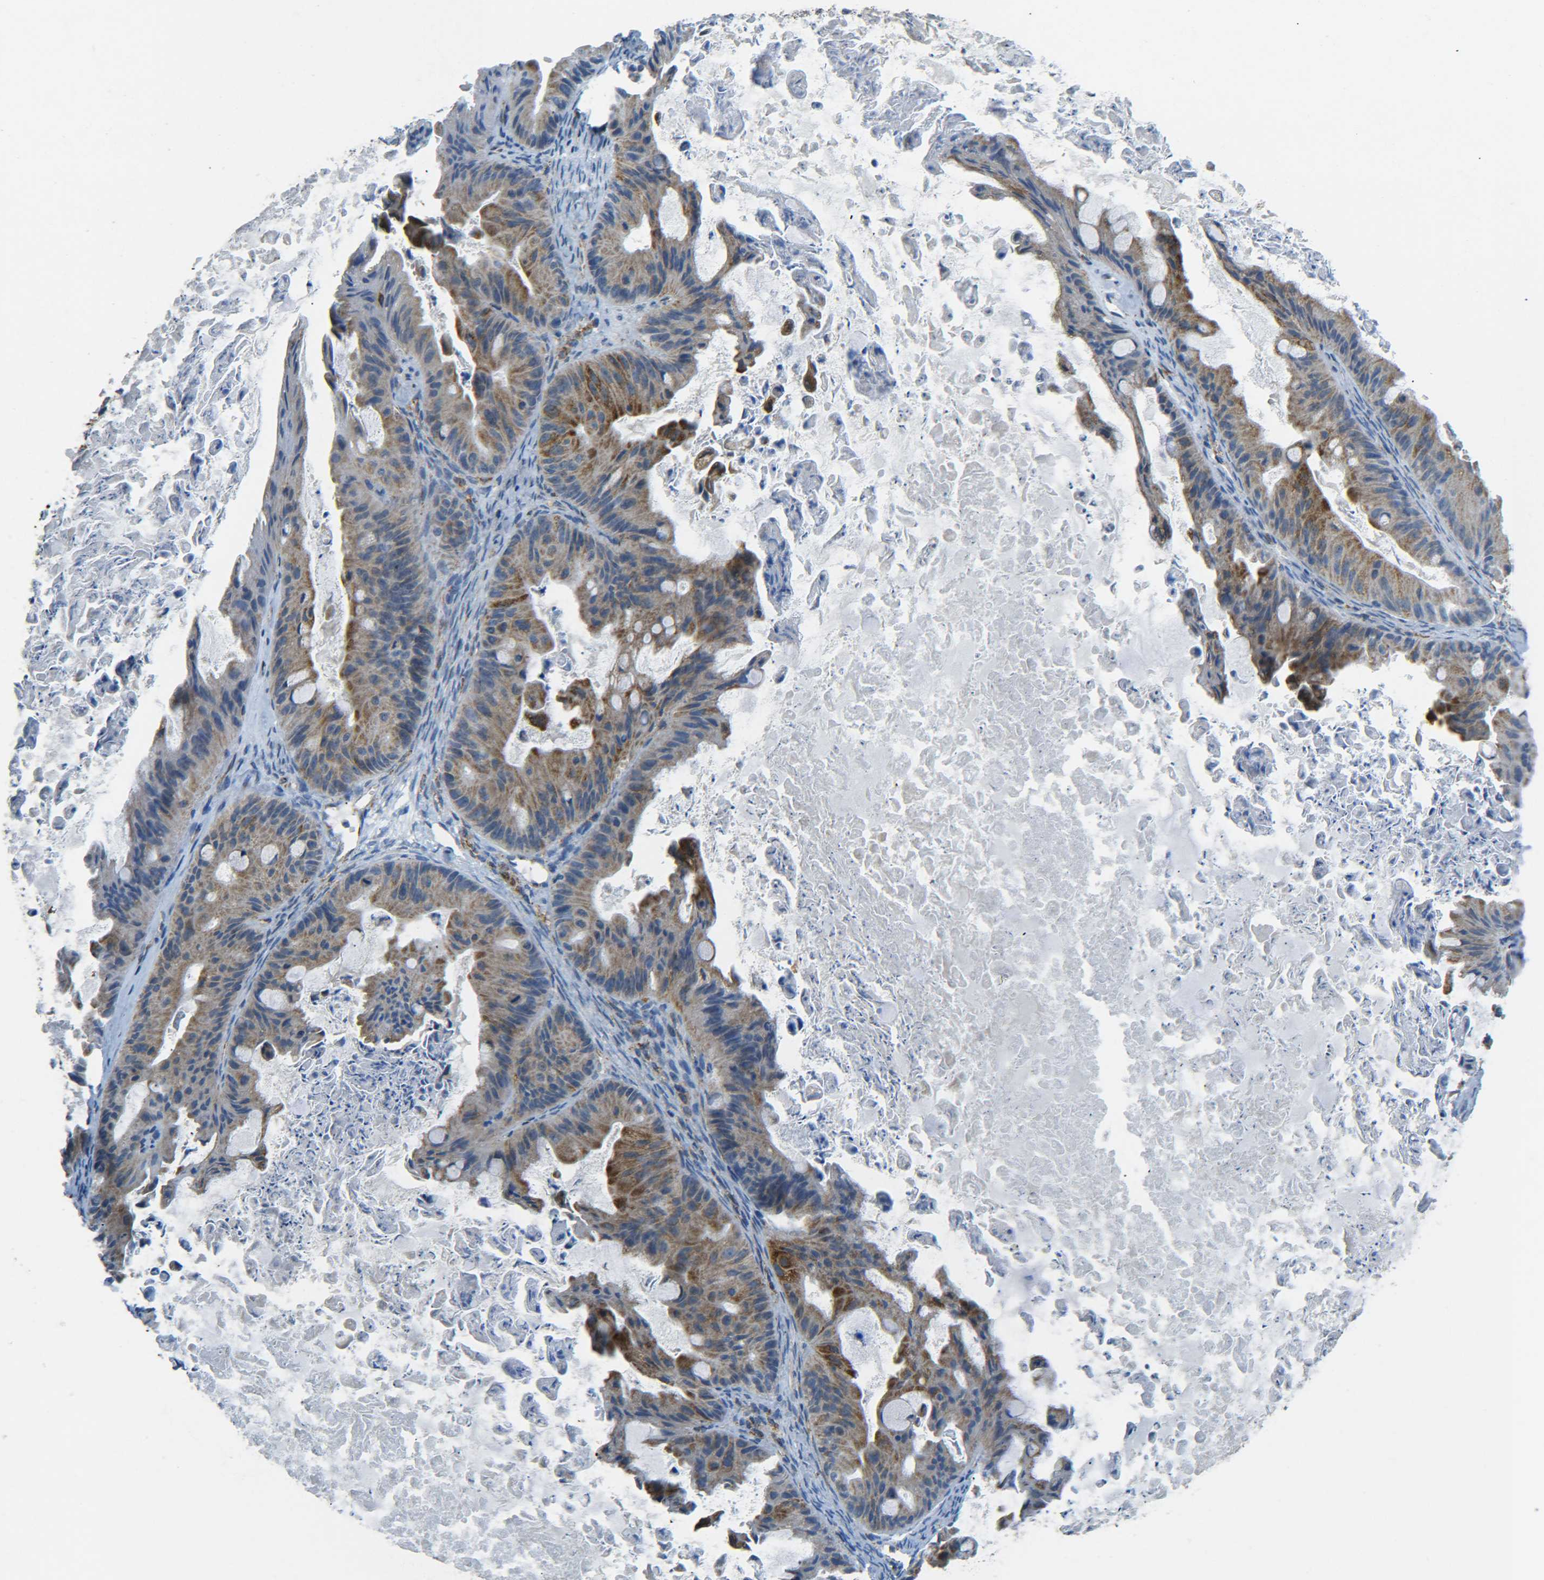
{"staining": {"intensity": "moderate", "quantity": ">75%", "location": "cytoplasmic/membranous"}, "tissue": "ovarian cancer", "cell_type": "Tumor cells", "image_type": "cancer", "snomed": [{"axis": "morphology", "description": "Cystadenocarcinoma, mucinous, NOS"}, {"axis": "topography", "description": "Ovary"}], "caption": "Ovarian mucinous cystadenocarcinoma stained with IHC reveals moderate cytoplasmic/membranous positivity in approximately >75% of tumor cells.", "gene": "CYB5R1", "patient": {"sex": "female", "age": 37}}